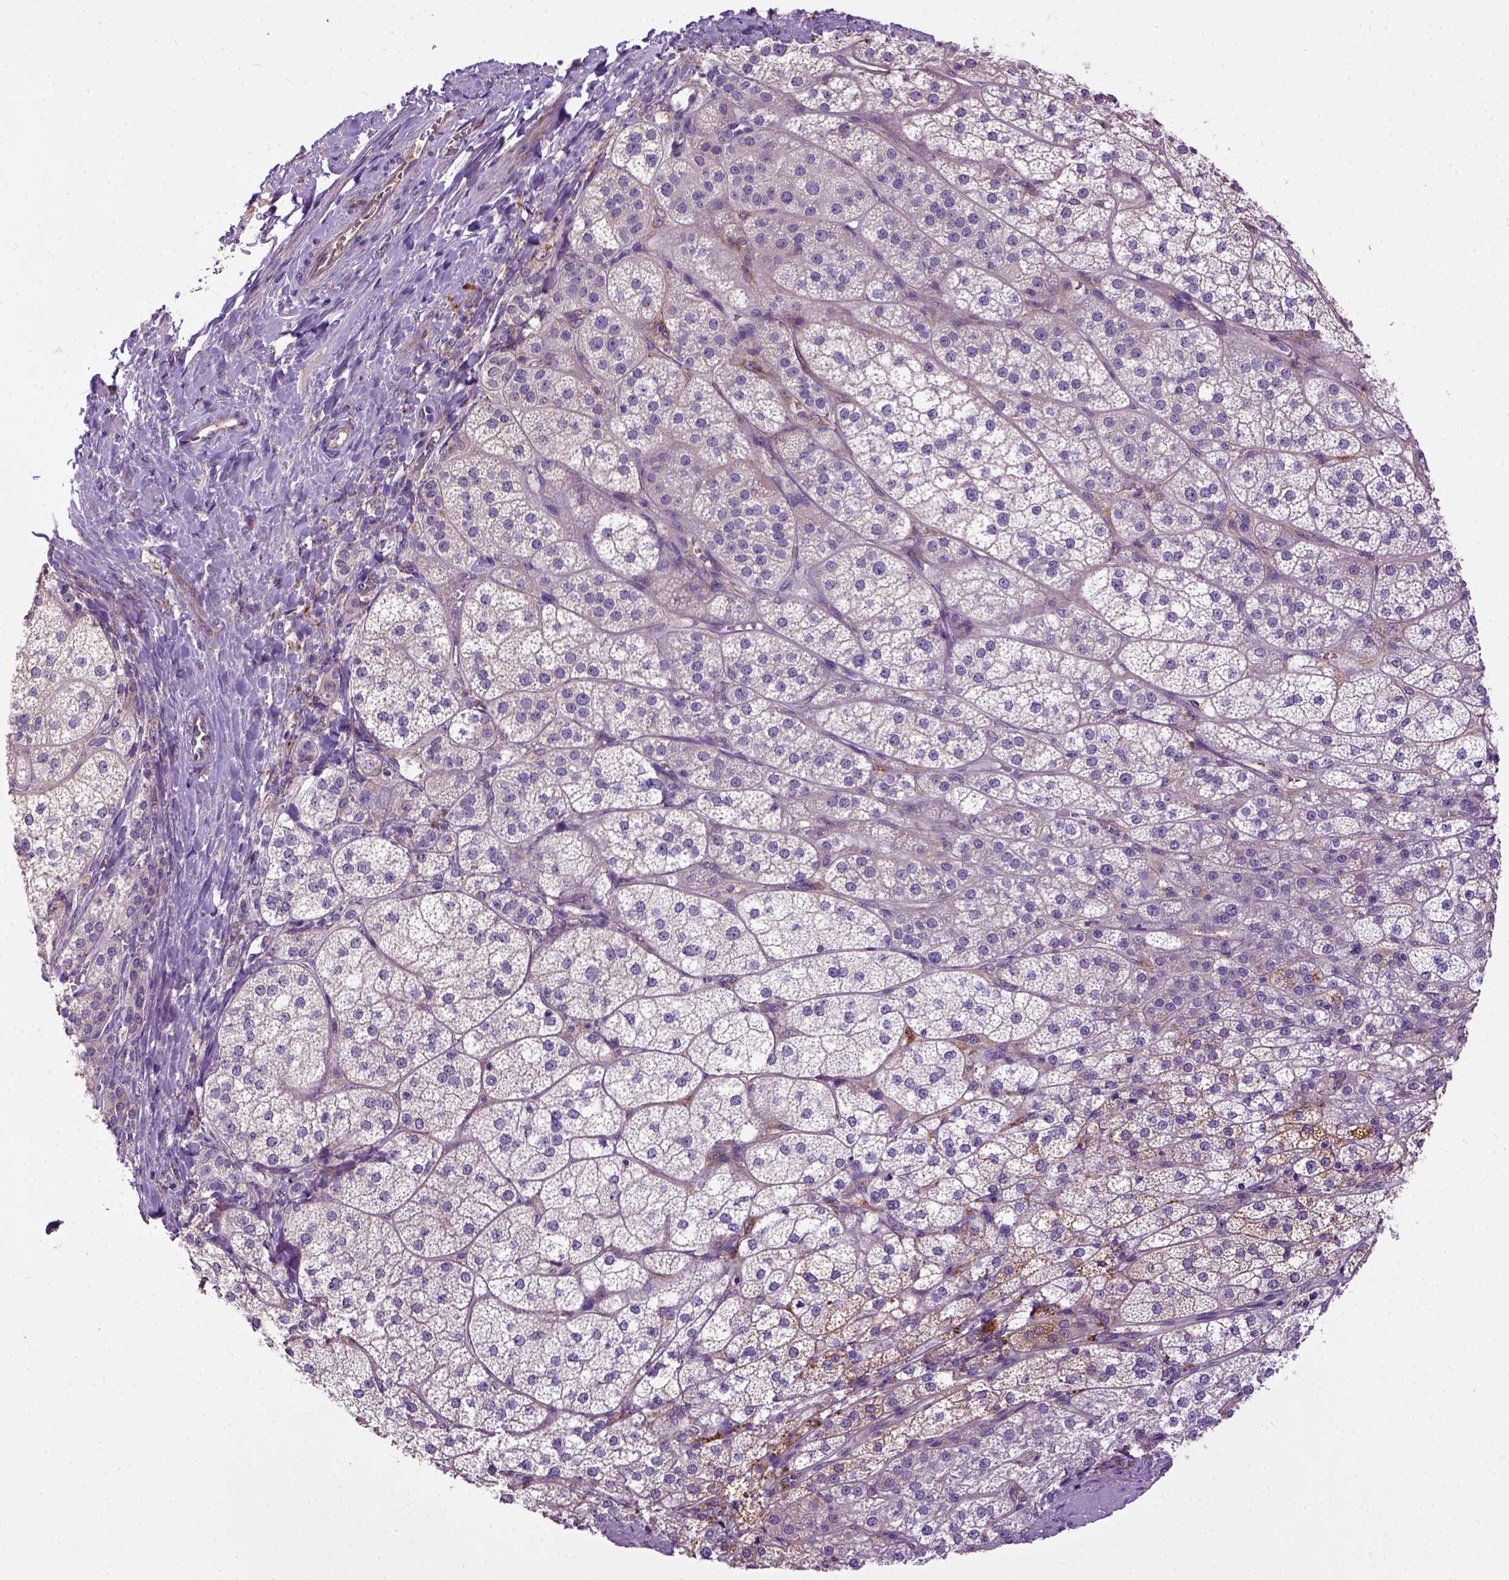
{"staining": {"intensity": "moderate", "quantity": "<25%", "location": "cytoplasmic/membranous"}, "tissue": "adrenal gland", "cell_type": "Glandular cells", "image_type": "normal", "snomed": [{"axis": "morphology", "description": "Normal tissue, NOS"}, {"axis": "topography", "description": "Adrenal gland"}], "caption": "IHC image of benign human adrenal gland stained for a protein (brown), which shows low levels of moderate cytoplasmic/membranous positivity in about <25% of glandular cells.", "gene": "DEPDC1B", "patient": {"sex": "female", "age": 60}}